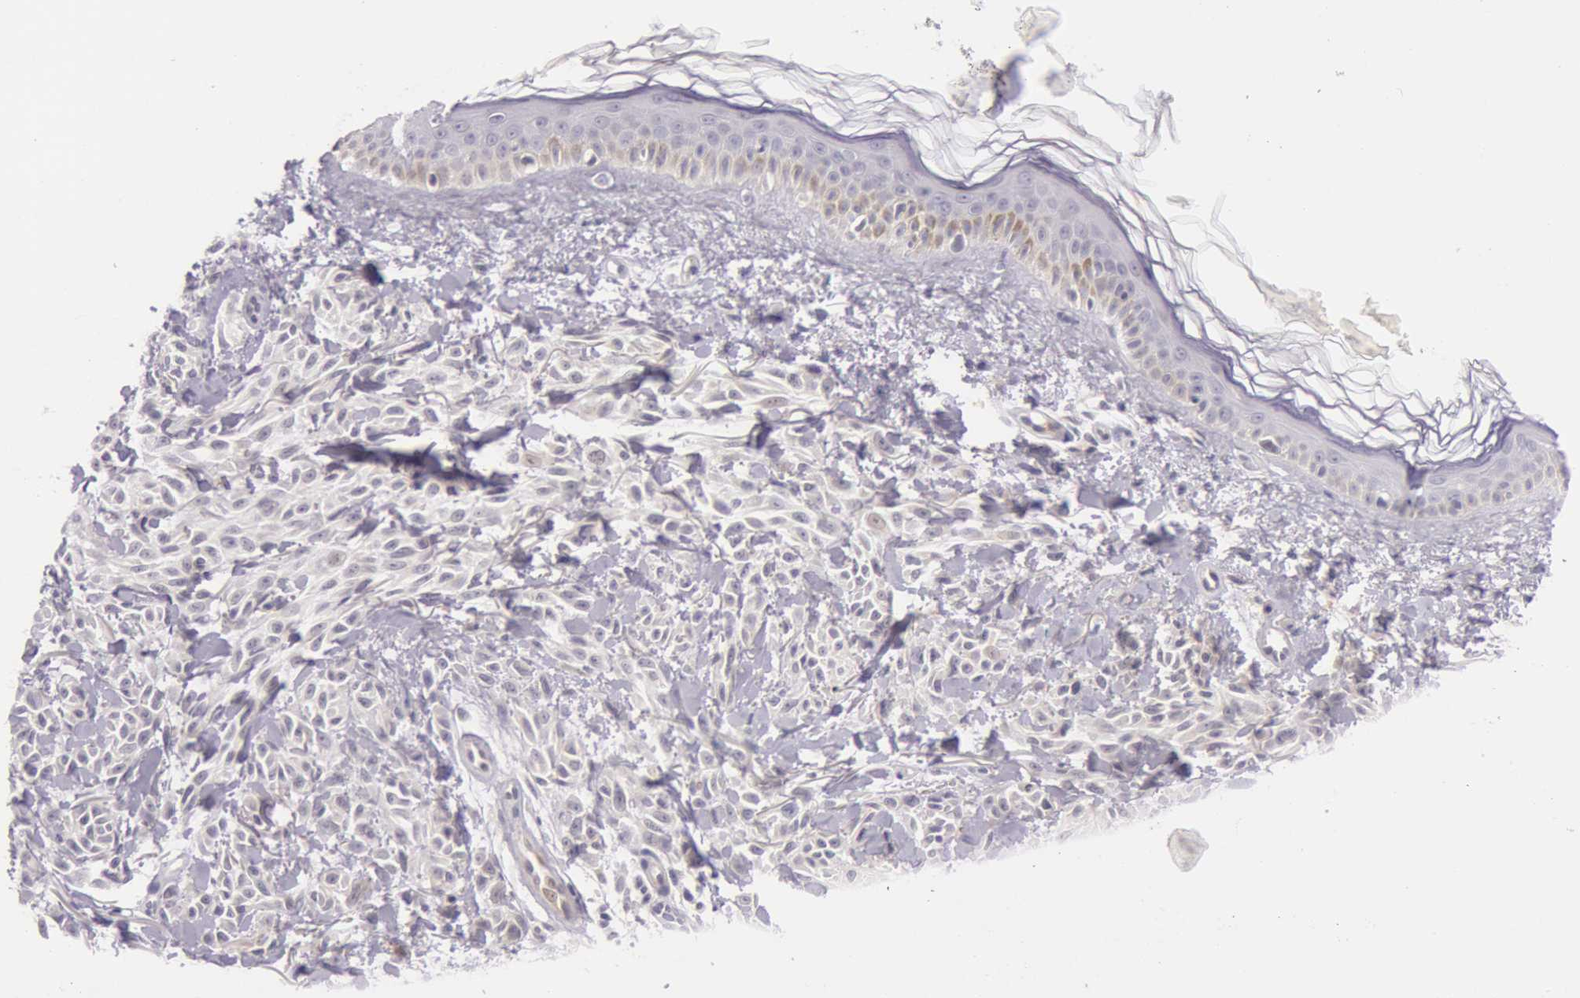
{"staining": {"intensity": "negative", "quantity": "none", "location": "none"}, "tissue": "melanoma", "cell_type": "Tumor cells", "image_type": "cancer", "snomed": [{"axis": "morphology", "description": "Malignant melanoma, NOS"}, {"axis": "topography", "description": "Skin"}], "caption": "High magnification brightfield microscopy of malignant melanoma stained with DAB (3,3'-diaminobenzidine) (brown) and counterstained with hematoxylin (blue): tumor cells show no significant expression. Nuclei are stained in blue.", "gene": "RBMY1F", "patient": {"sex": "female", "age": 73}}